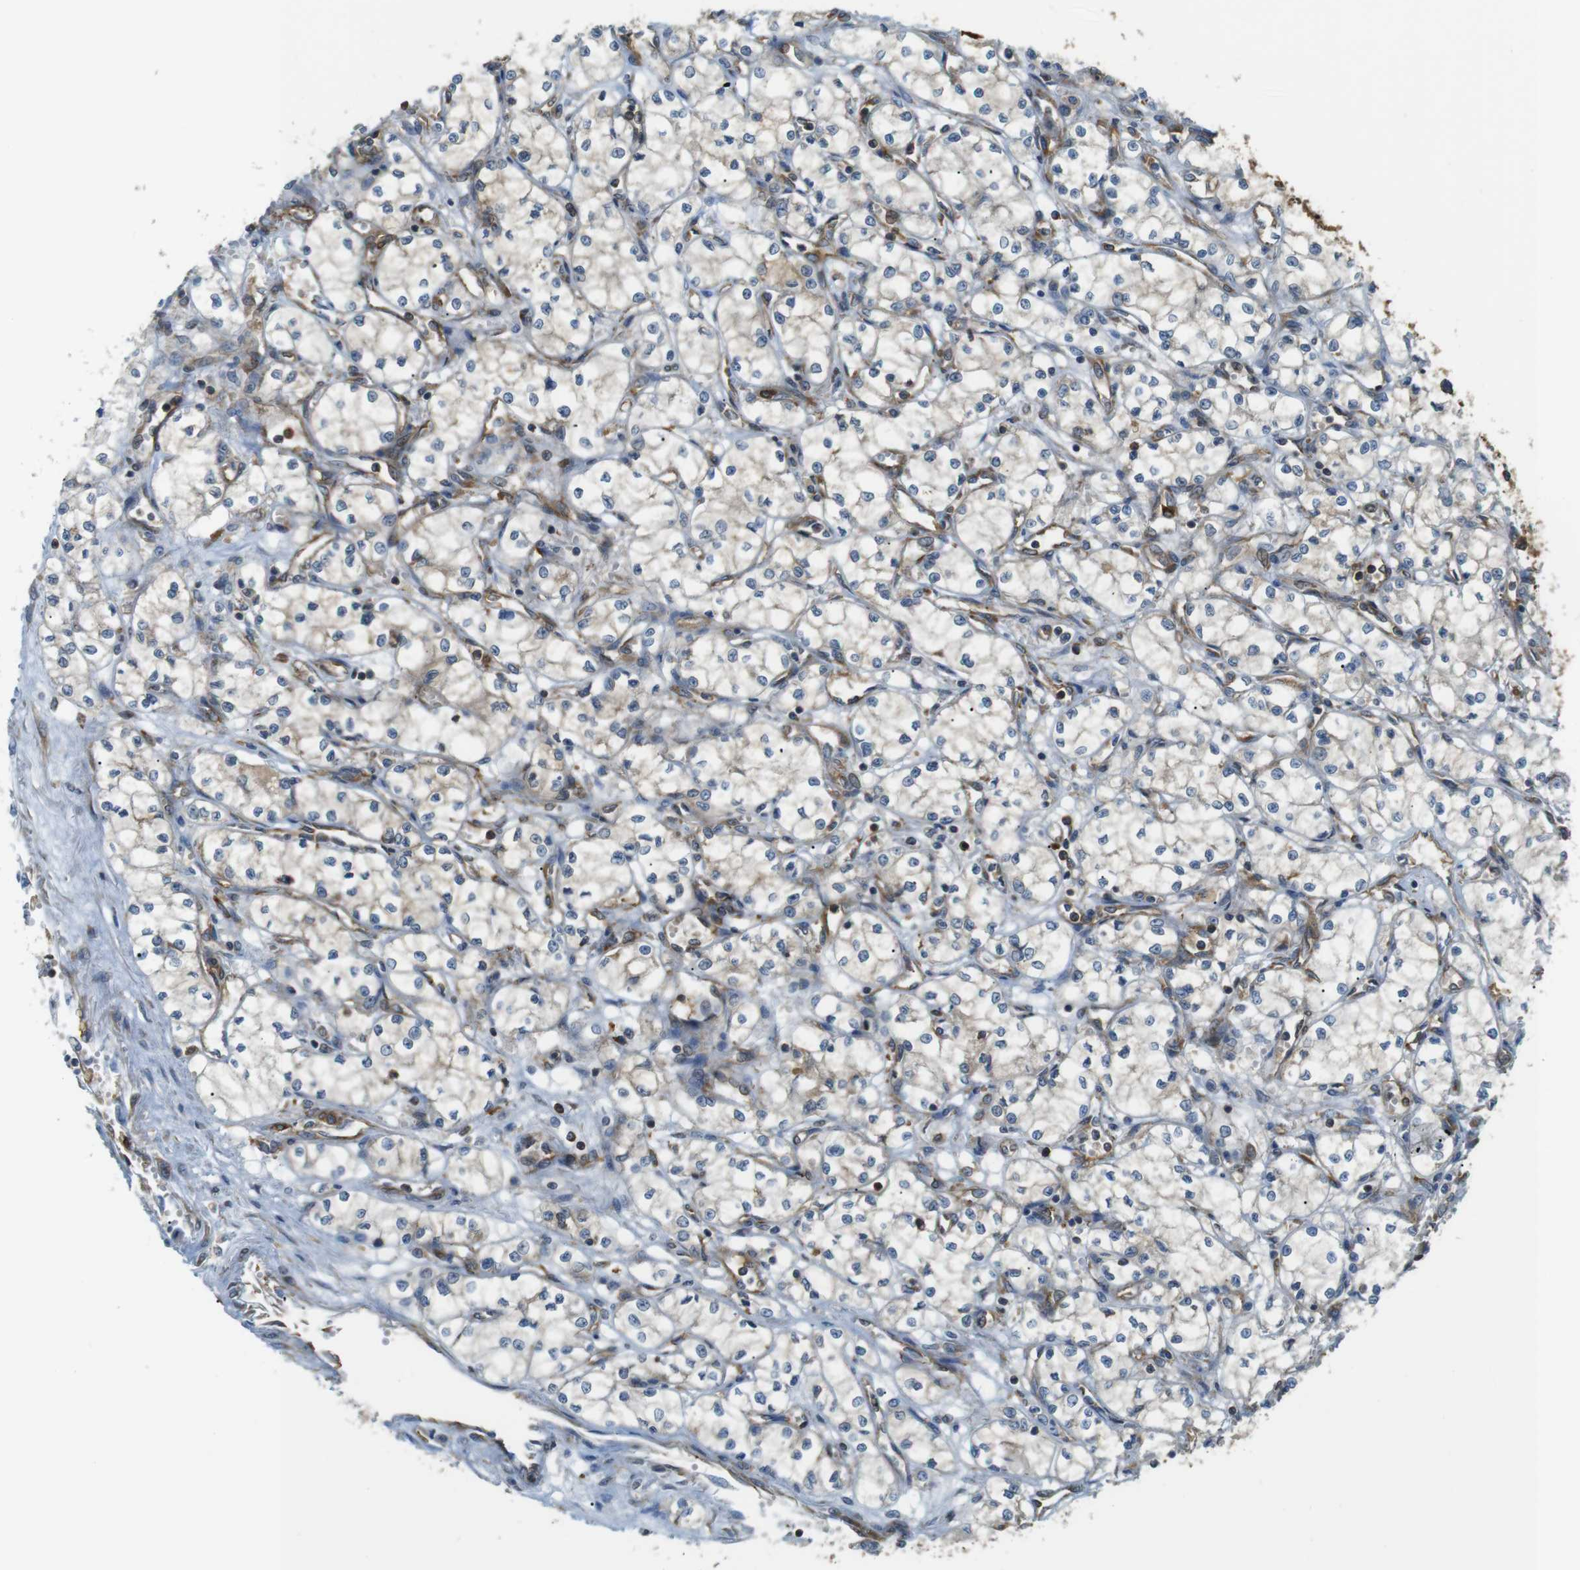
{"staining": {"intensity": "weak", "quantity": "<25%", "location": "cytoplasmic/membranous"}, "tissue": "renal cancer", "cell_type": "Tumor cells", "image_type": "cancer", "snomed": [{"axis": "morphology", "description": "Normal tissue, NOS"}, {"axis": "morphology", "description": "Adenocarcinoma, NOS"}, {"axis": "topography", "description": "Kidney"}], "caption": "Histopathology image shows no significant protein expression in tumor cells of adenocarcinoma (renal).", "gene": "TSC1", "patient": {"sex": "male", "age": 59}}